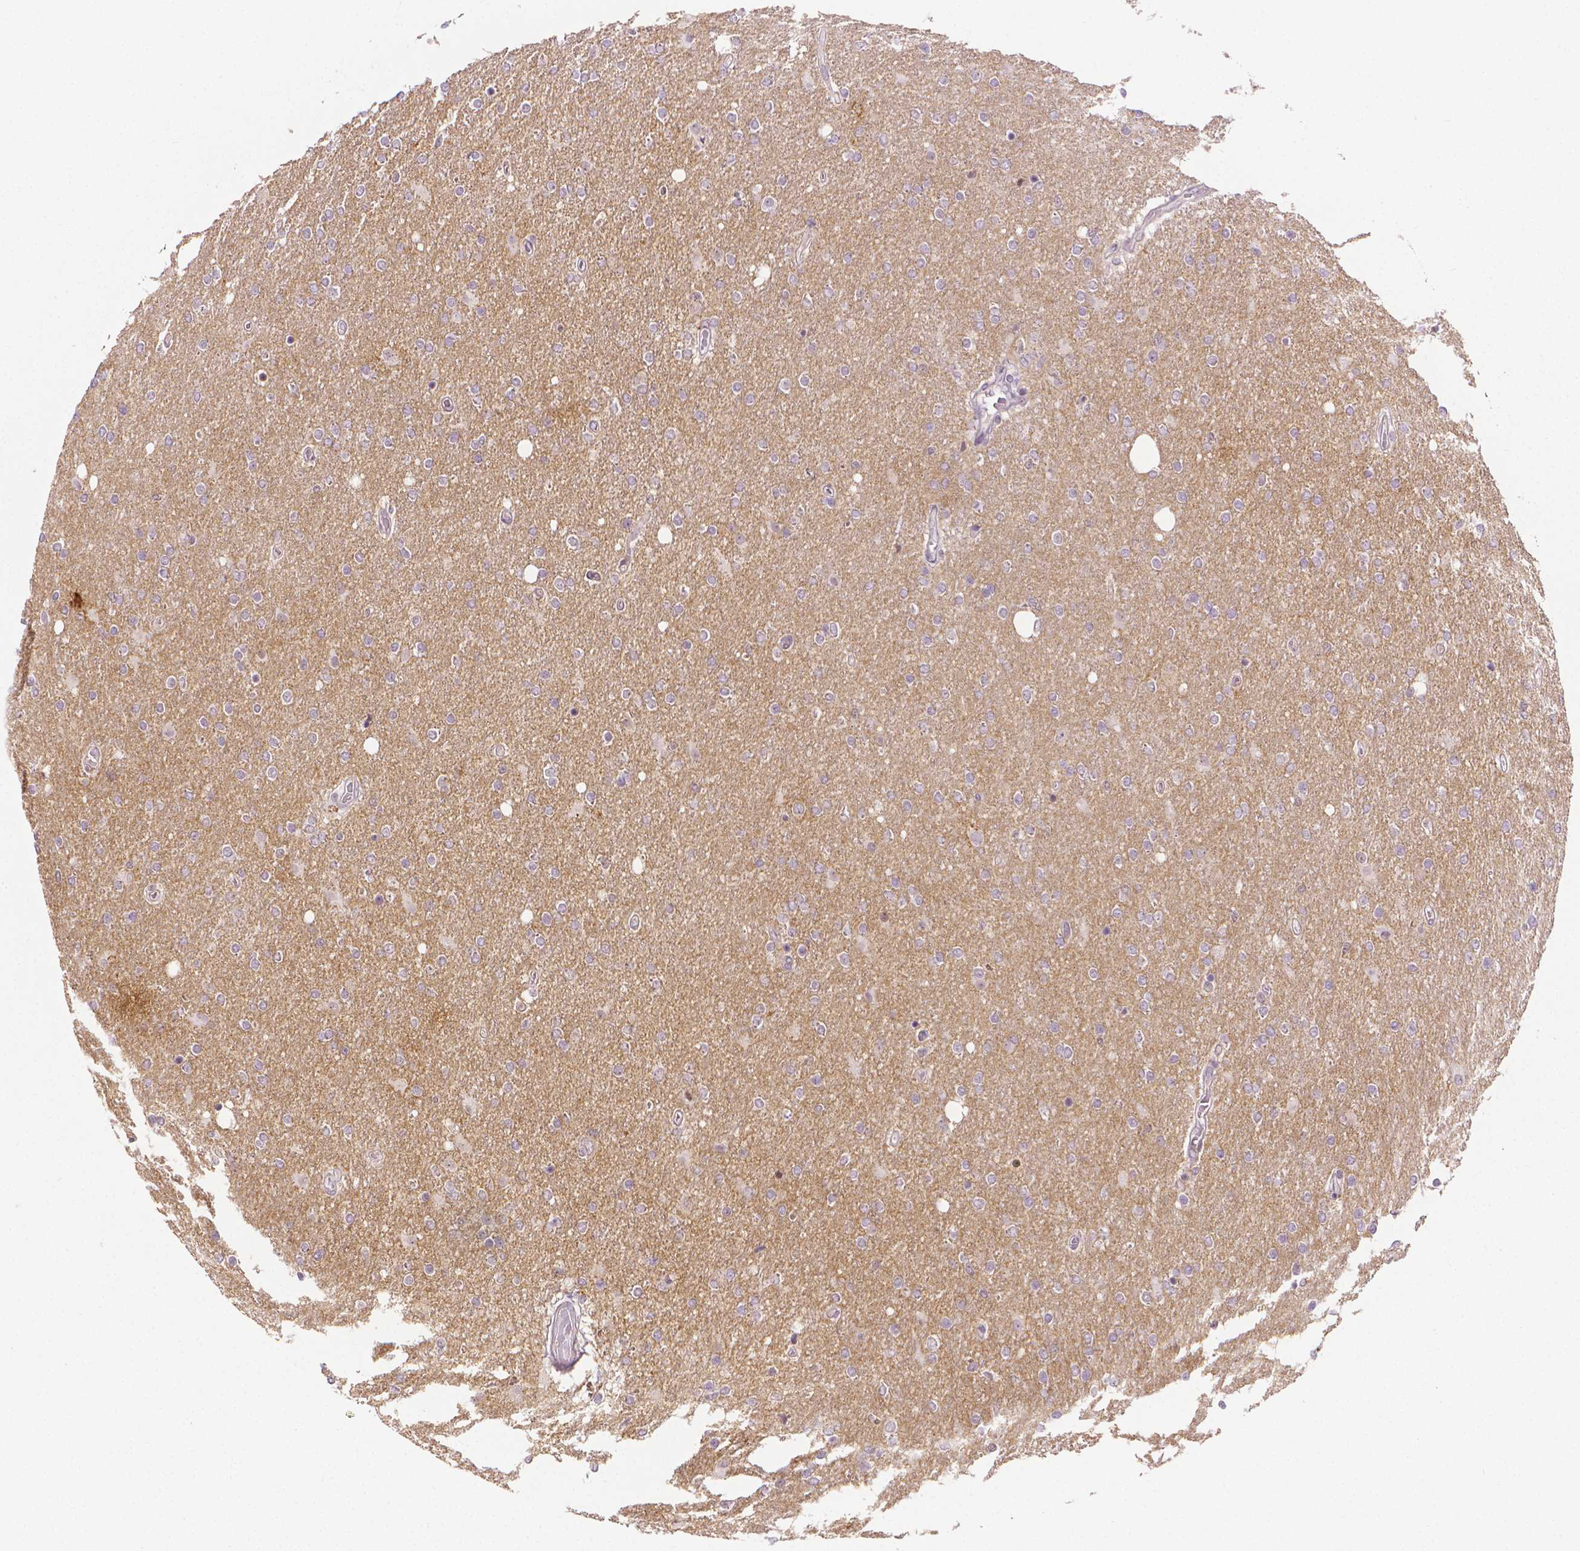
{"staining": {"intensity": "negative", "quantity": "none", "location": "none"}, "tissue": "glioma", "cell_type": "Tumor cells", "image_type": "cancer", "snomed": [{"axis": "morphology", "description": "Glioma, malignant, High grade"}, {"axis": "topography", "description": "Cerebral cortex"}], "caption": "IHC of human malignant high-grade glioma shows no positivity in tumor cells.", "gene": "NCAN", "patient": {"sex": "male", "age": 70}}